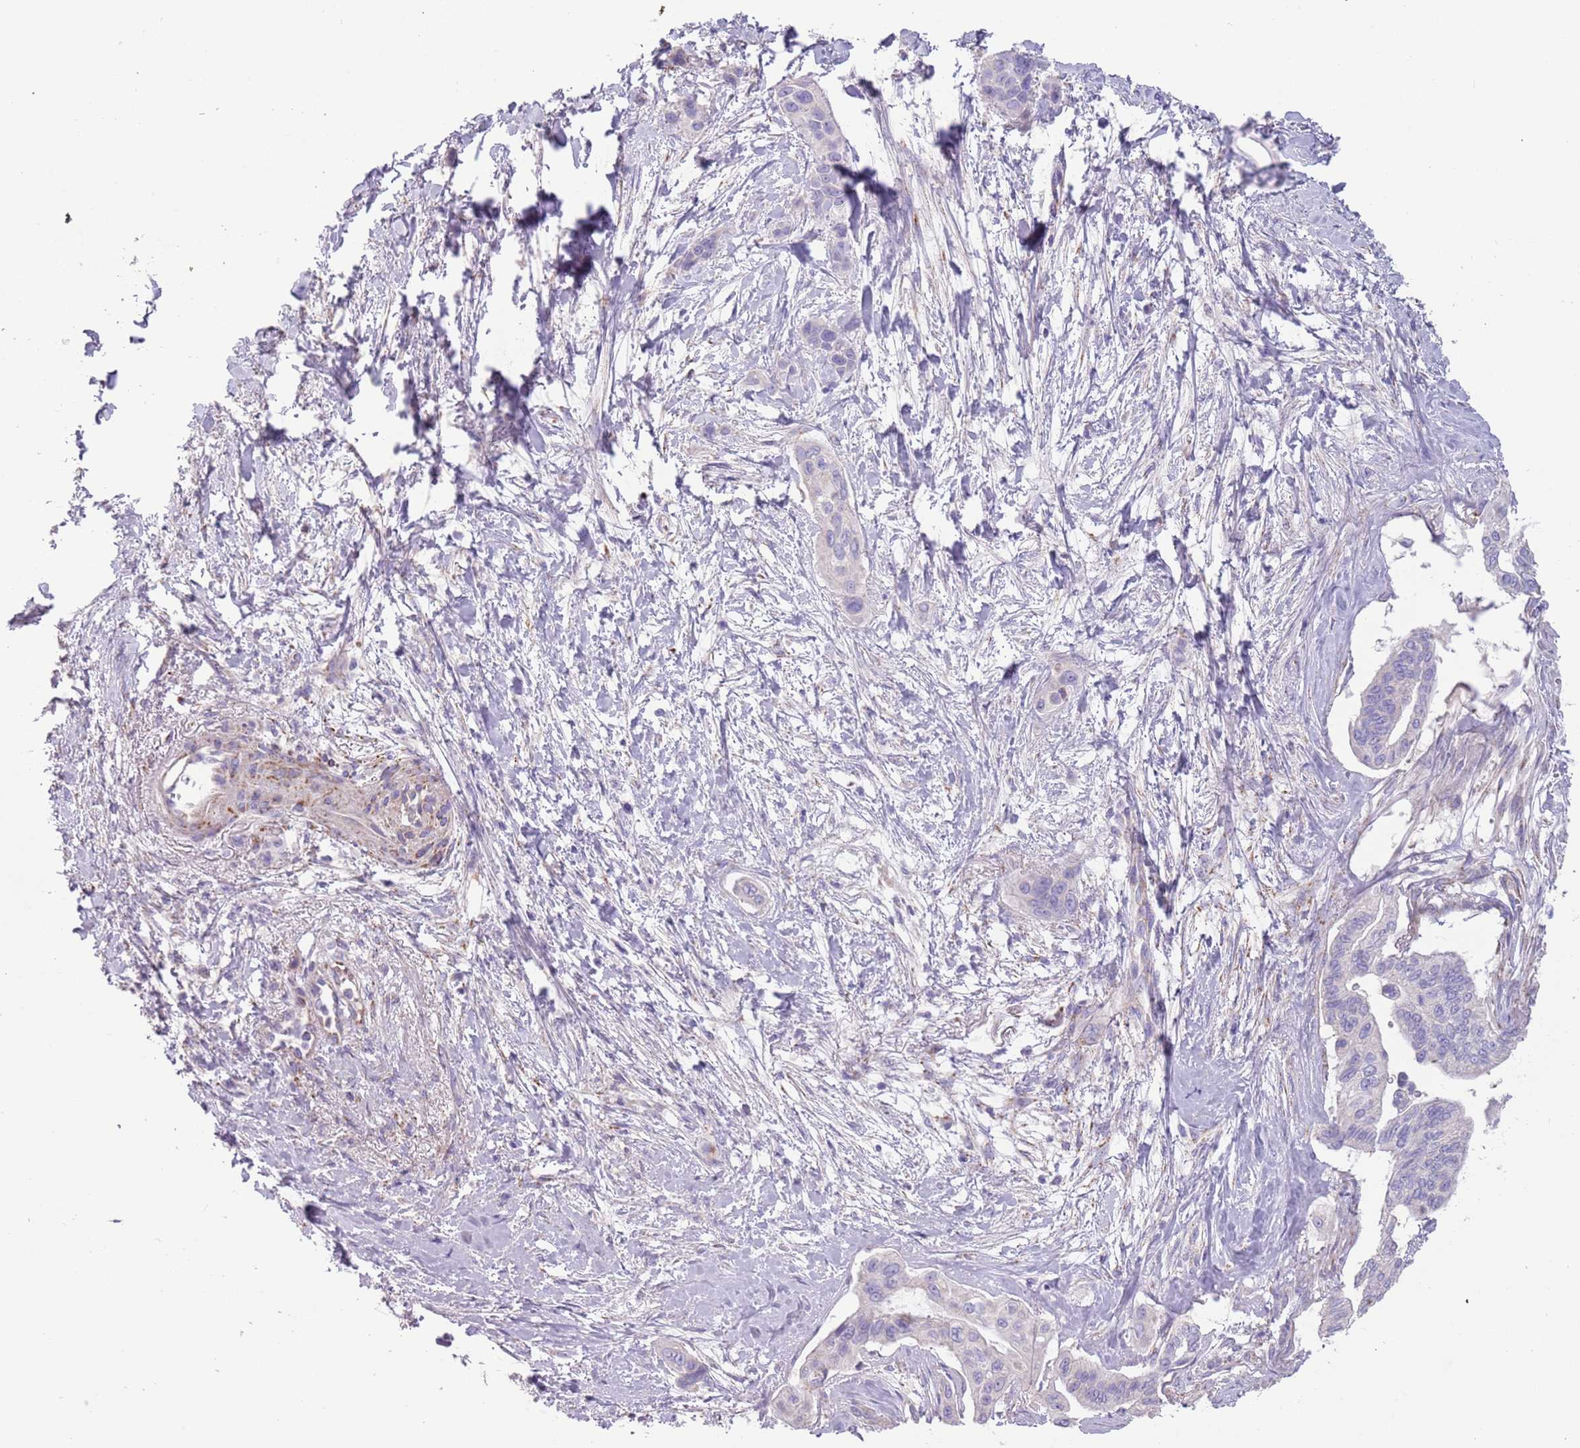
{"staining": {"intensity": "negative", "quantity": "none", "location": "none"}, "tissue": "pancreatic cancer", "cell_type": "Tumor cells", "image_type": "cancer", "snomed": [{"axis": "morphology", "description": "Adenocarcinoma, NOS"}, {"axis": "topography", "description": "Pancreas"}], "caption": "Immunohistochemical staining of pancreatic cancer (adenocarcinoma) displays no significant positivity in tumor cells.", "gene": "RNF222", "patient": {"sex": "male", "age": 72}}